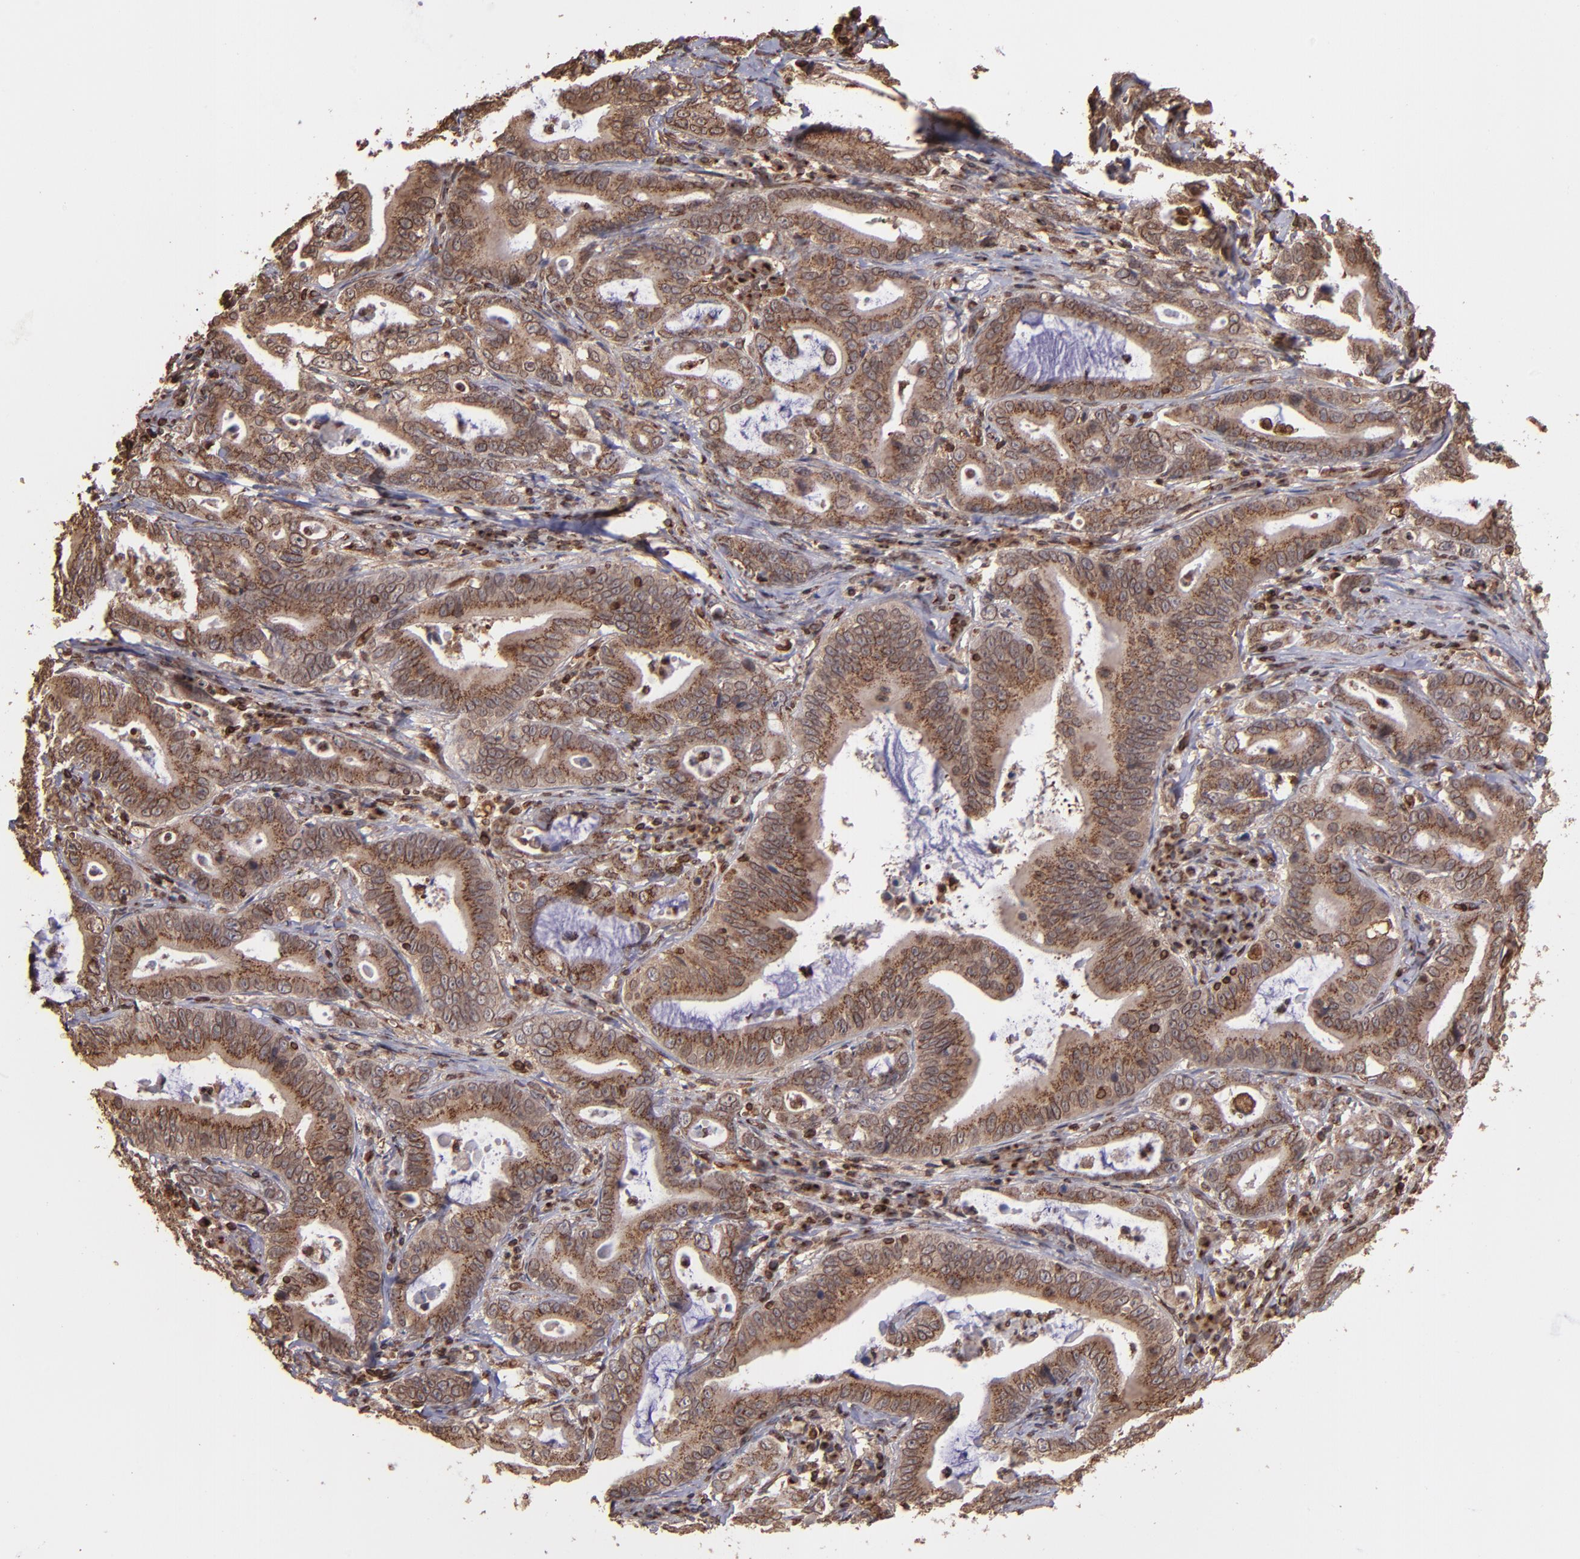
{"staining": {"intensity": "strong", "quantity": ">75%", "location": "cytoplasmic/membranous"}, "tissue": "stomach cancer", "cell_type": "Tumor cells", "image_type": "cancer", "snomed": [{"axis": "morphology", "description": "Adenocarcinoma, NOS"}, {"axis": "topography", "description": "Stomach, upper"}], "caption": "Human stomach cancer stained for a protein (brown) exhibits strong cytoplasmic/membranous positive staining in about >75% of tumor cells.", "gene": "TRIP11", "patient": {"sex": "male", "age": 63}}